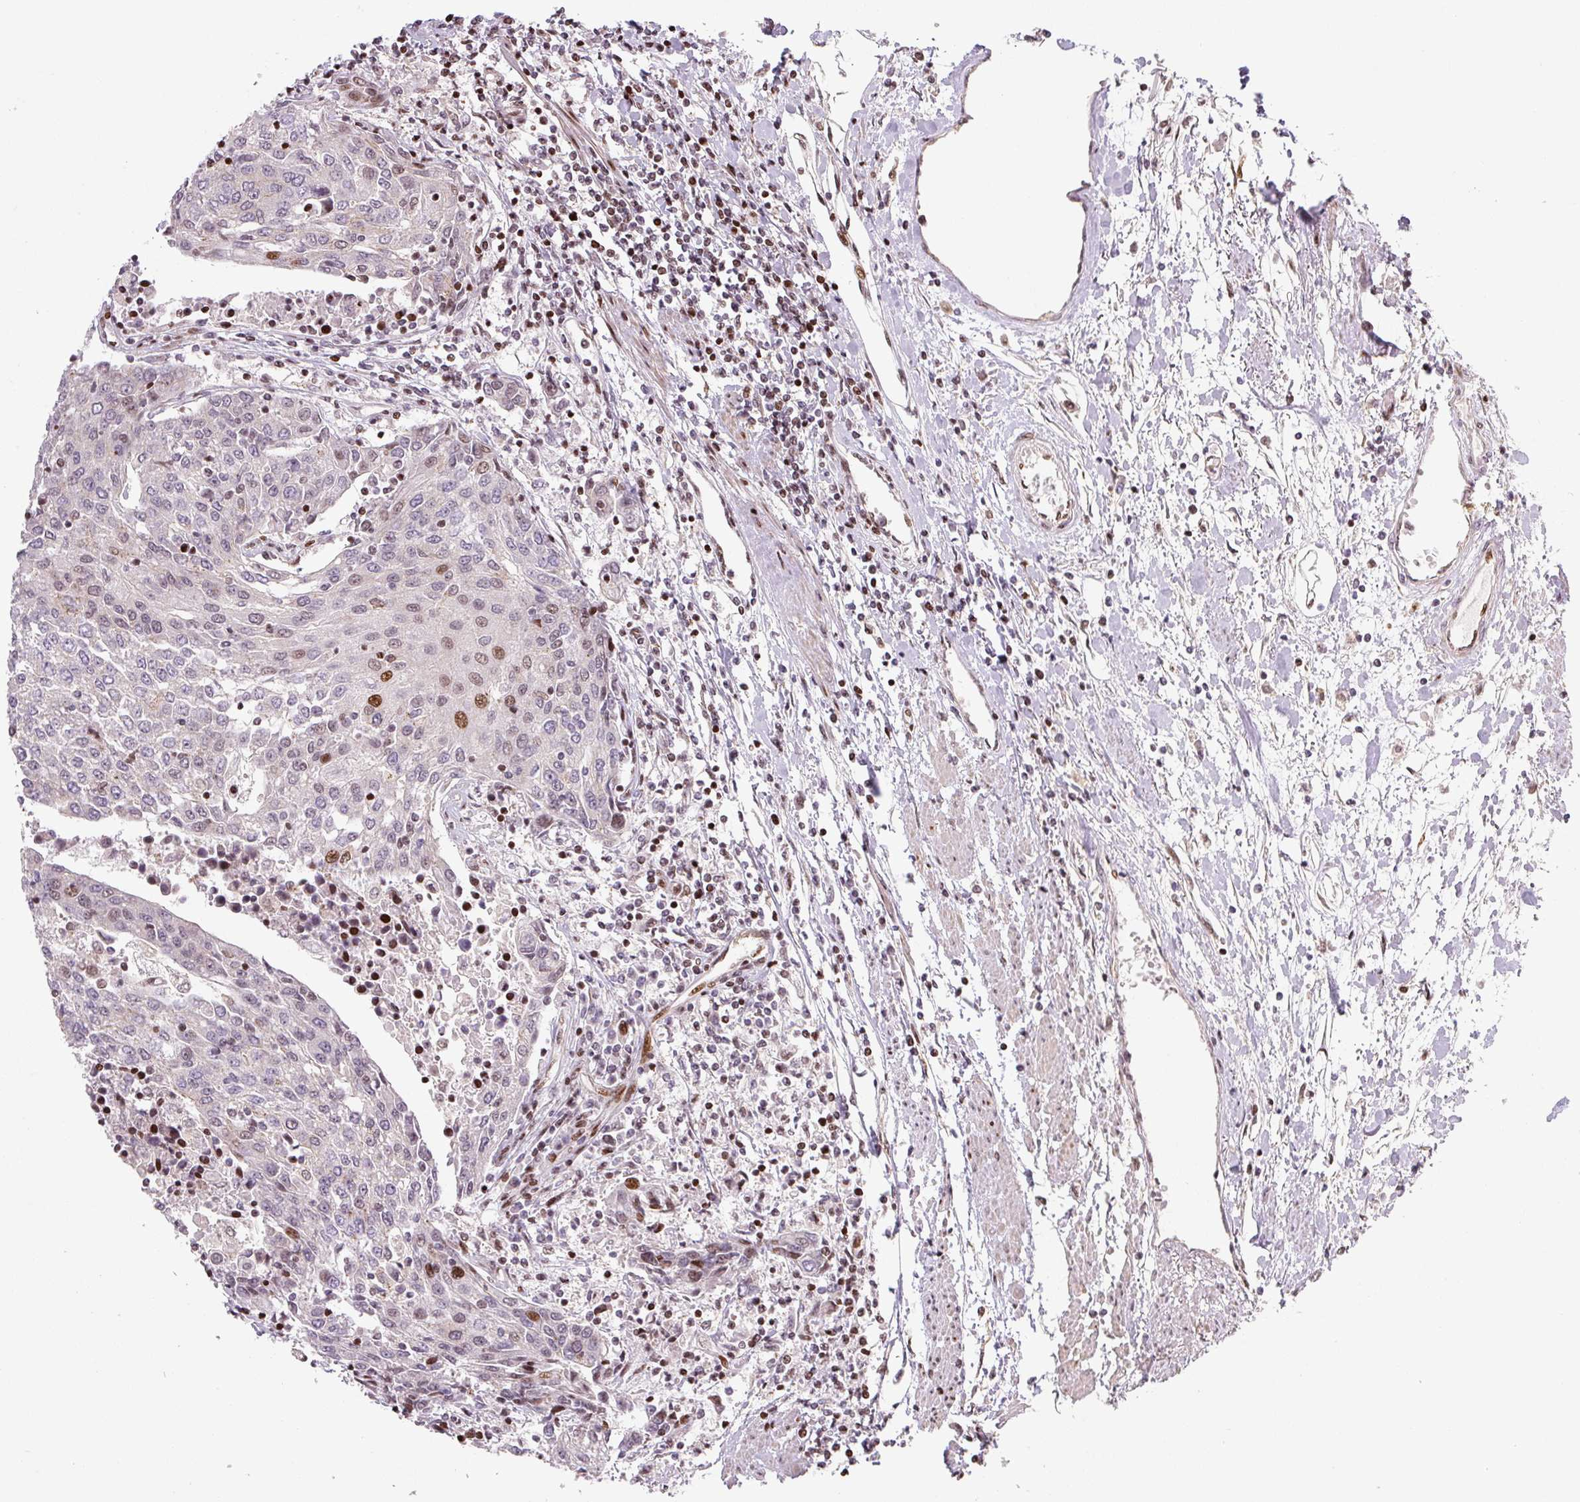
{"staining": {"intensity": "moderate", "quantity": "<25%", "location": "nuclear"}, "tissue": "urothelial cancer", "cell_type": "Tumor cells", "image_type": "cancer", "snomed": [{"axis": "morphology", "description": "Urothelial carcinoma, High grade"}, {"axis": "topography", "description": "Urinary bladder"}], "caption": "DAB (3,3'-diaminobenzidine) immunohistochemical staining of human urothelial cancer demonstrates moderate nuclear protein staining in approximately <25% of tumor cells. Using DAB (brown) and hematoxylin (blue) stains, captured at high magnification using brightfield microscopy.", "gene": "PYDC2", "patient": {"sex": "female", "age": 85}}